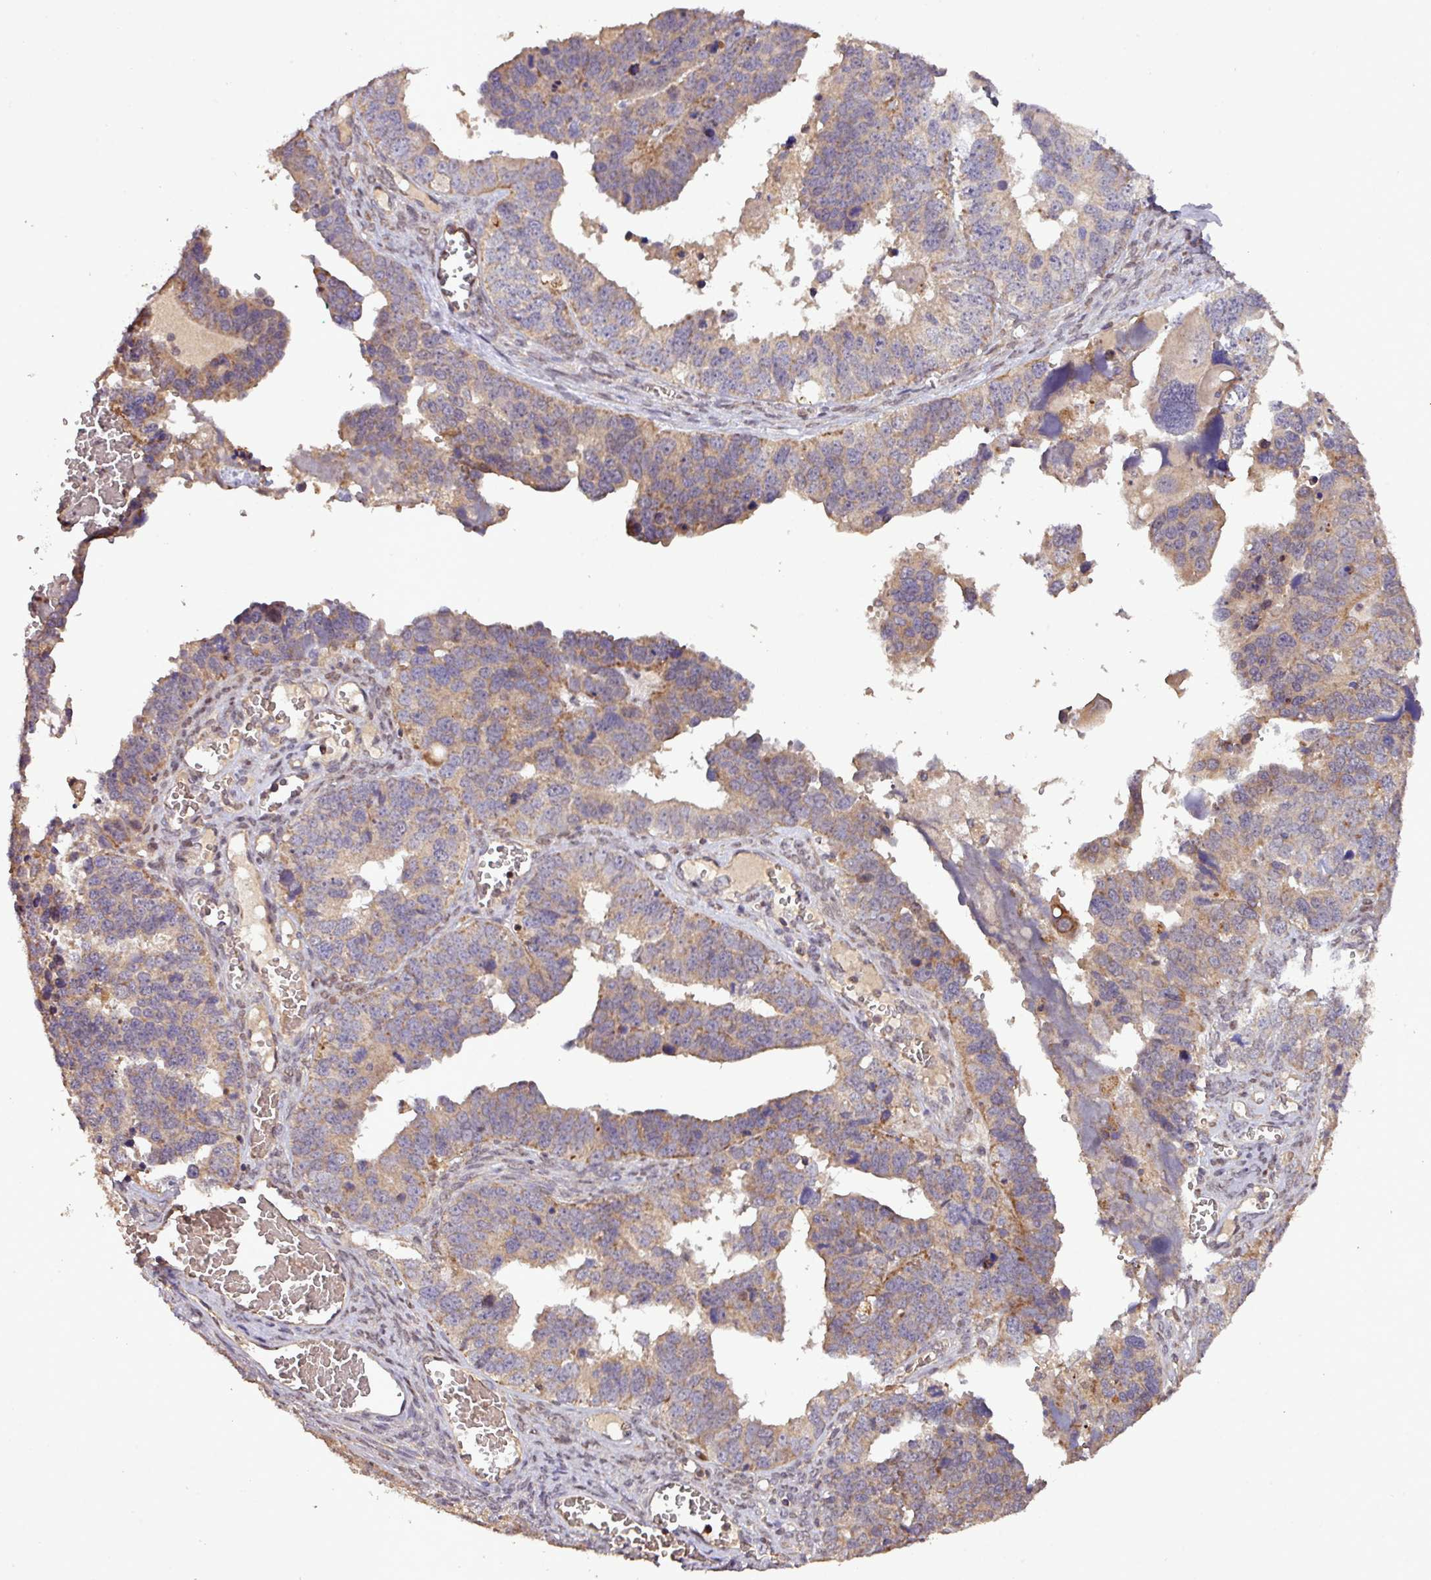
{"staining": {"intensity": "weak", "quantity": "25%-75%", "location": "cytoplasmic/membranous"}, "tissue": "ovarian cancer", "cell_type": "Tumor cells", "image_type": "cancer", "snomed": [{"axis": "morphology", "description": "Cystadenocarcinoma, serous, NOS"}, {"axis": "topography", "description": "Ovary"}], "caption": "DAB (3,3'-diaminobenzidine) immunohistochemical staining of serous cystadenocarcinoma (ovarian) exhibits weak cytoplasmic/membranous protein expression in about 25%-75% of tumor cells.", "gene": "YPEL3", "patient": {"sex": "female", "age": 76}}